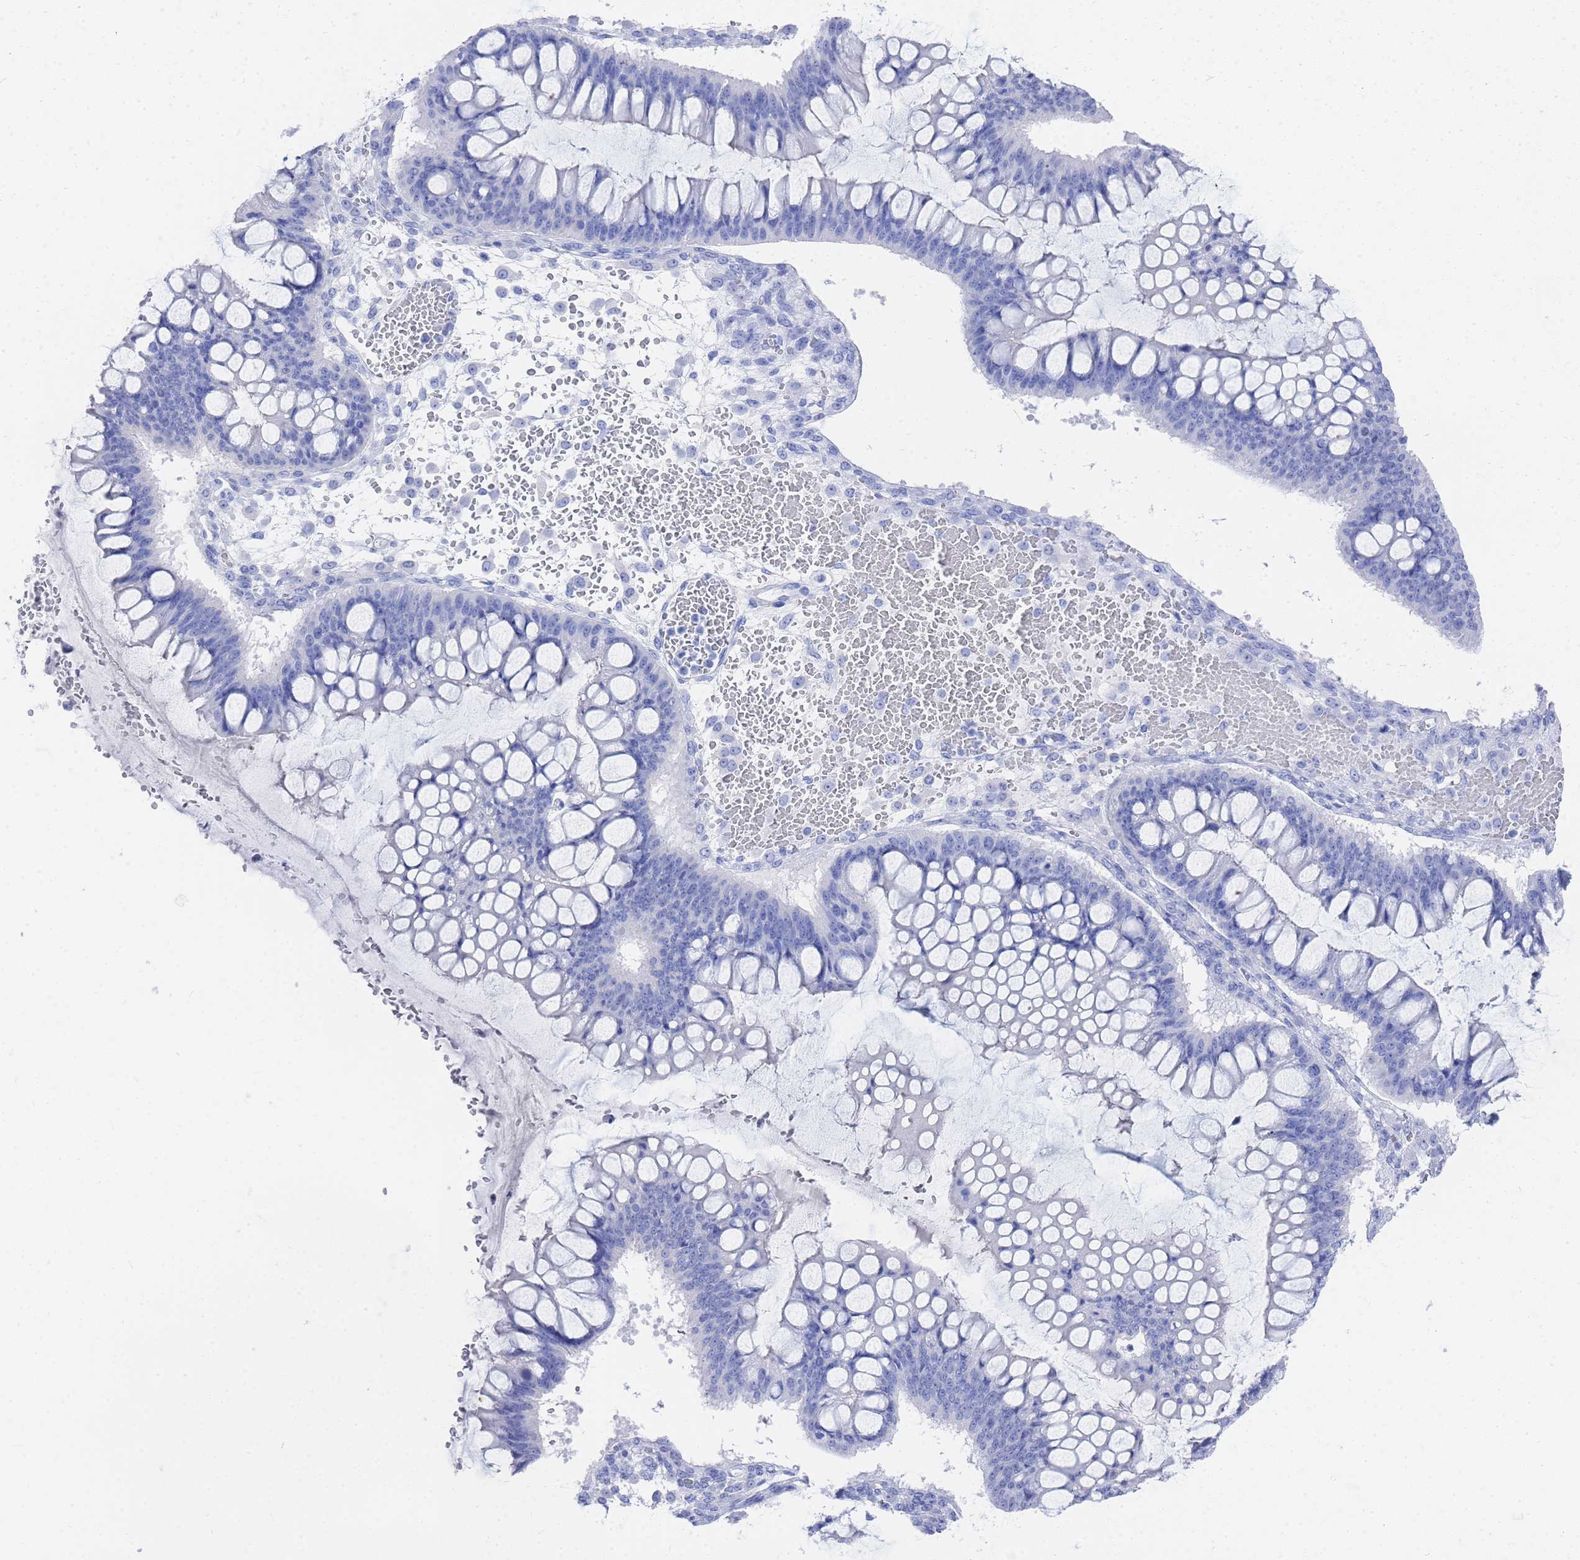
{"staining": {"intensity": "negative", "quantity": "none", "location": "none"}, "tissue": "ovarian cancer", "cell_type": "Tumor cells", "image_type": "cancer", "snomed": [{"axis": "morphology", "description": "Cystadenocarcinoma, mucinous, NOS"}, {"axis": "topography", "description": "Ovary"}], "caption": "Tumor cells show no significant positivity in ovarian cancer. (DAB (3,3'-diaminobenzidine) IHC with hematoxylin counter stain).", "gene": "GGT1", "patient": {"sex": "female", "age": 73}}